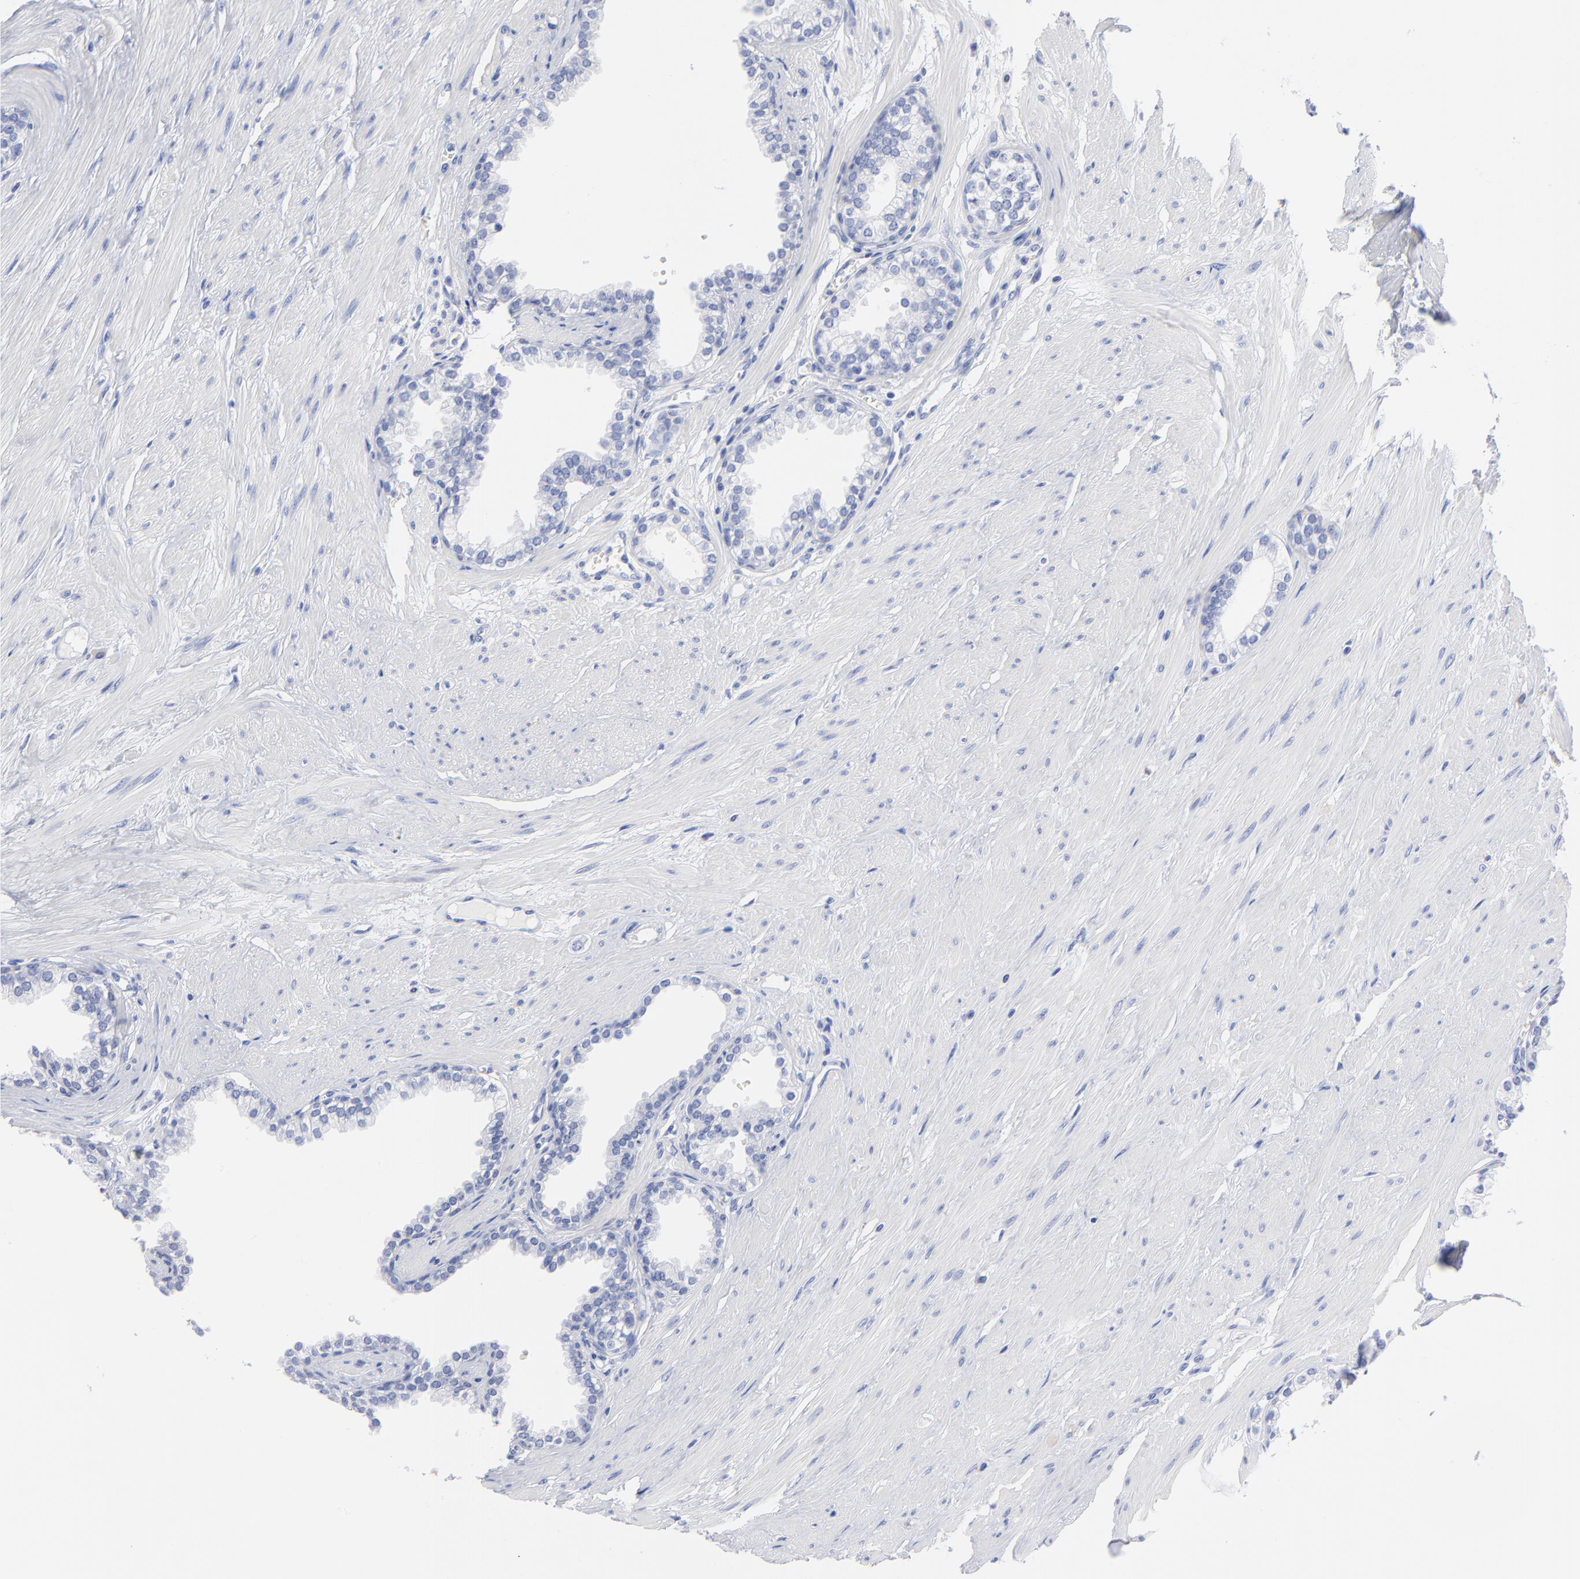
{"staining": {"intensity": "negative", "quantity": "none", "location": "none"}, "tissue": "prostate", "cell_type": "Glandular cells", "image_type": "normal", "snomed": [{"axis": "morphology", "description": "Normal tissue, NOS"}, {"axis": "topography", "description": "Prostate"}], "caption": "This image is of normal prostate stained with immunohistochemistry (IHC) to label a protein in brown with the nuclei are counter-stained blue. There is no expression in glandular cells. The staining was performed using DAB (3,3'-diaminobenzidine) to visualize the protein expression in brown, while the nuclei were stained in blue with hematoxylin (Magnification: 20x).", "gene": "ACY1", "patient": {"sex": "male", "age": 64}}